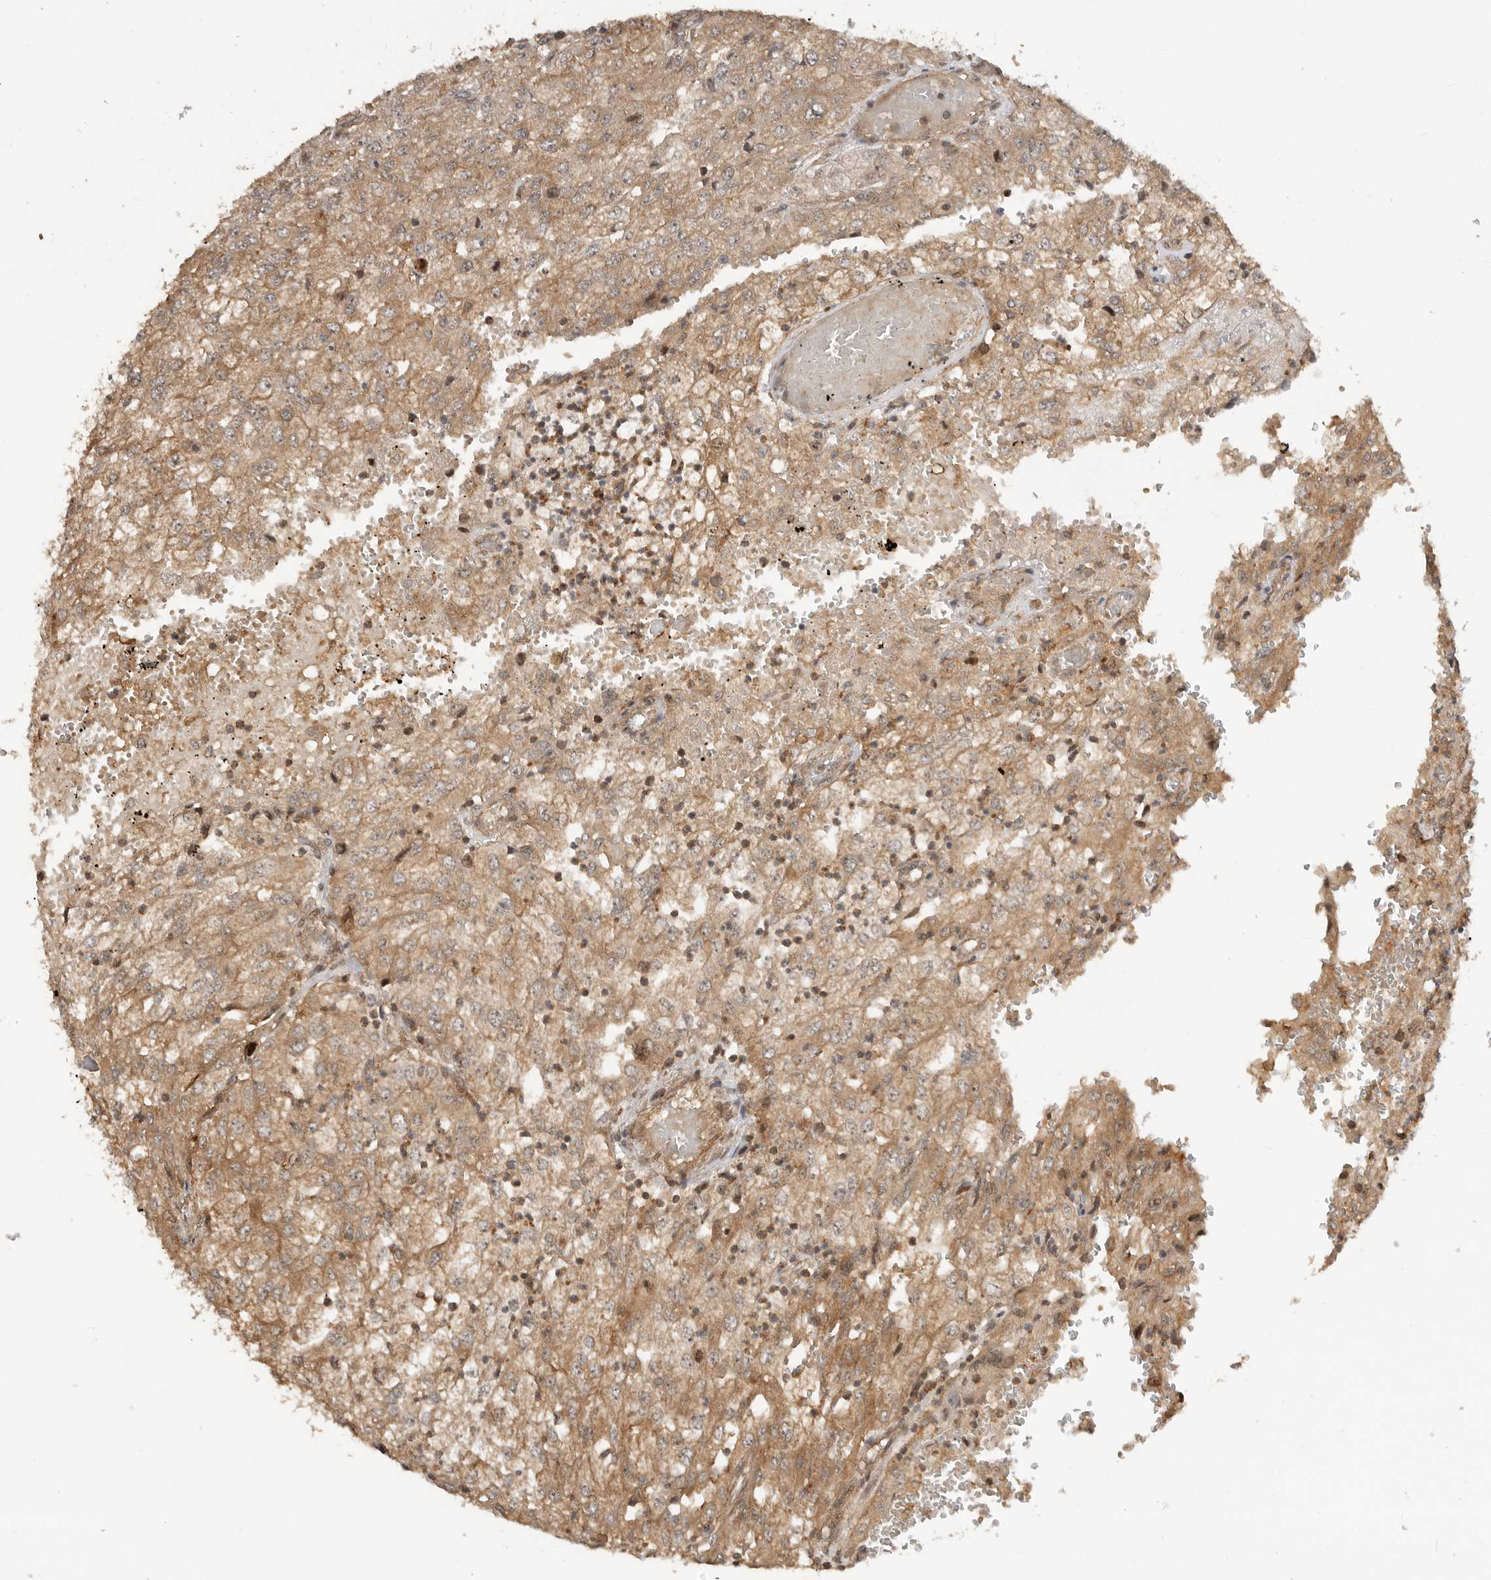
{"staining": {"intensity": "moderate", "quantity": ">75%", "location": "cytoplasmic/membranous"}, "tissue": "renal cancer", "cell_type": "Tumor cells", "image_type": "cancer", "snomed": [{"axis": "morphology", "description": "Adenocarcinoma, NOS"}, {"axis": "topography", "description": "Kidney"}], "caption": "Brown immunohistochemical staining in renal cancer exhibits moderate cytoplasmic/membranous positivity in about >75% of tumor cells. The protein is shown in brown color, while the nuclei are stained blue.", "gene": "ADPRS", "patient": {"sex": "female", "age": 54}}